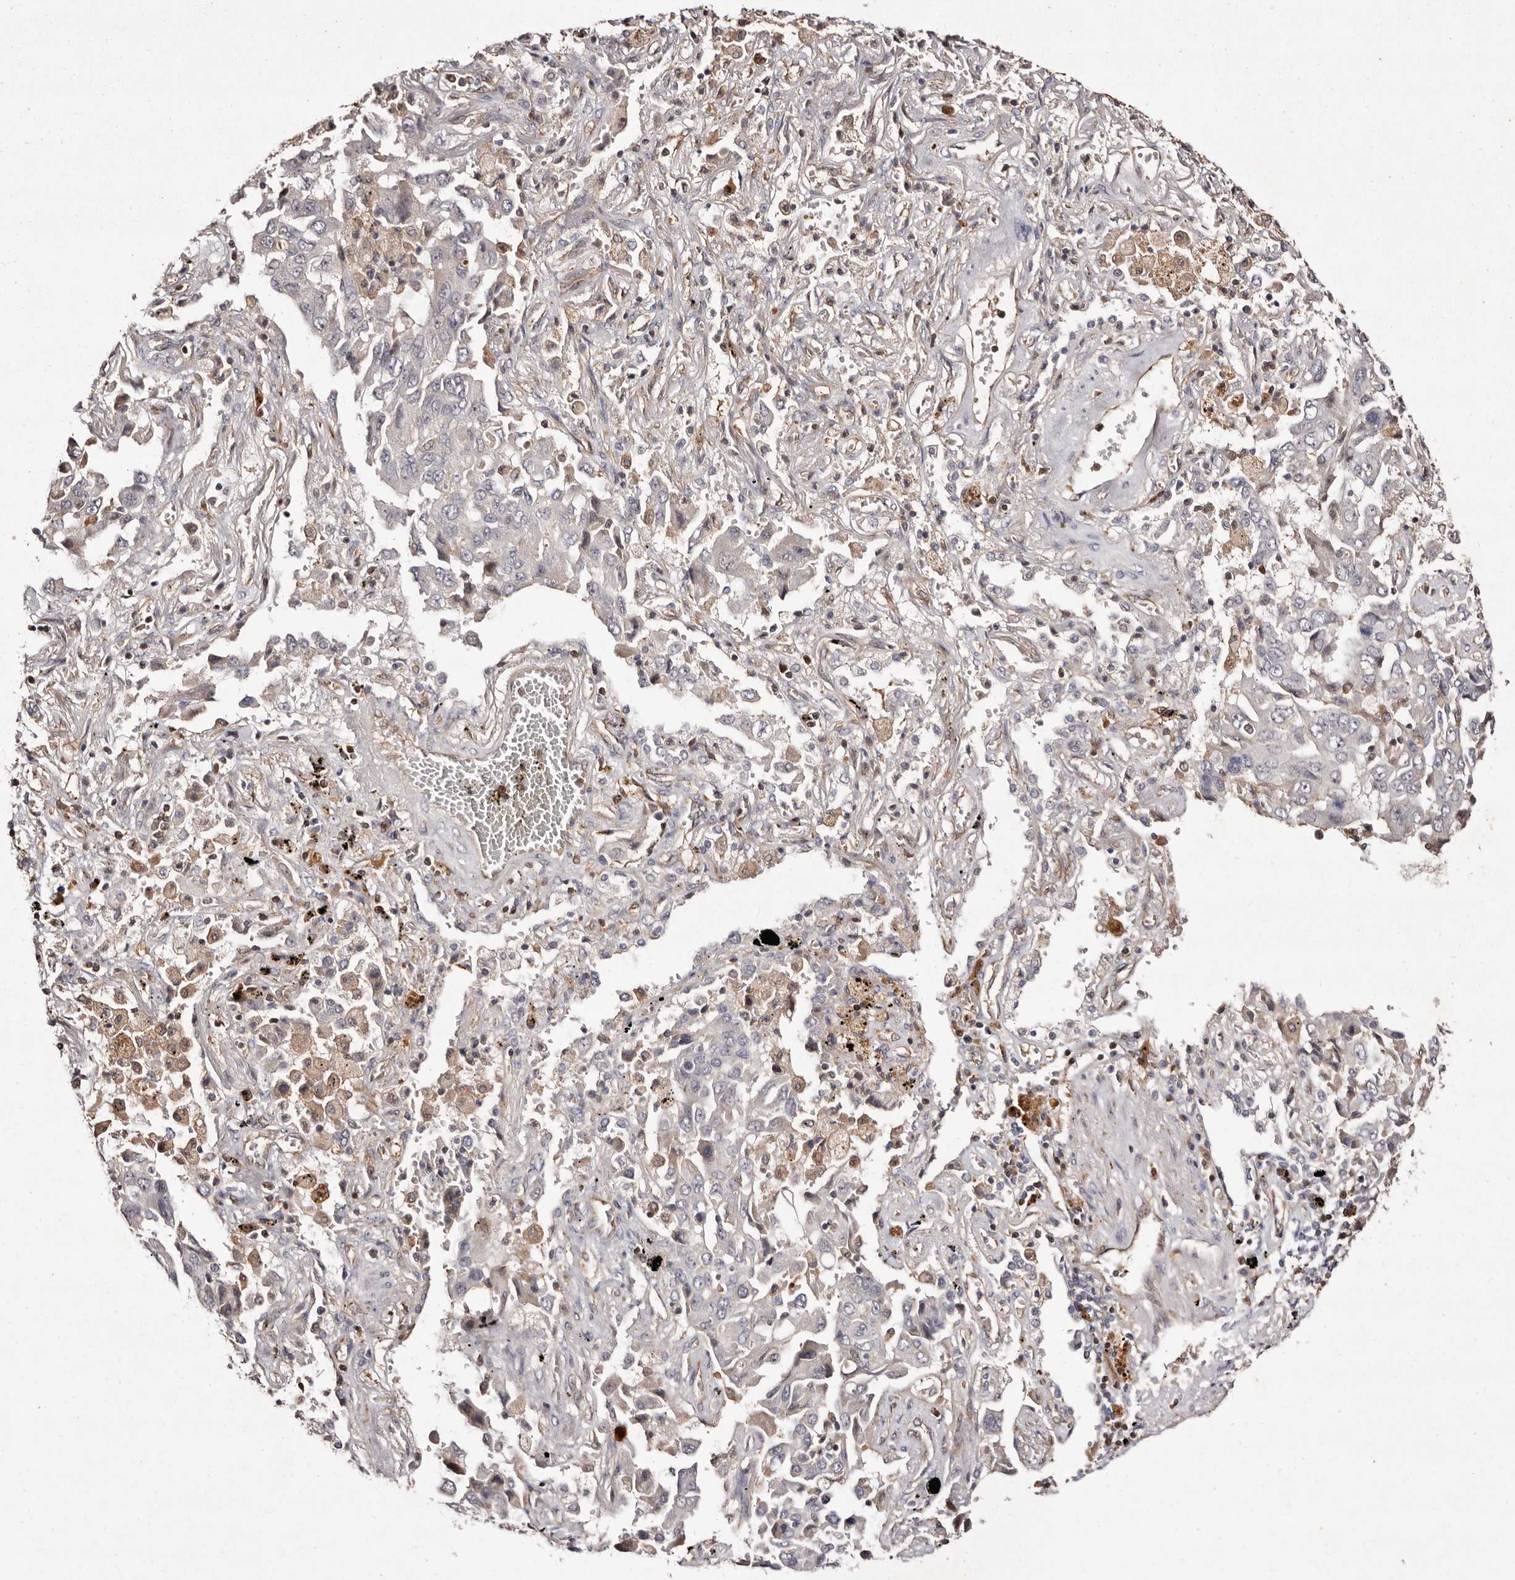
{"staining": {"intensity": "negative", "quantity": "none", "location": "none"}, "tissue": "lung cancer", "cell_type": "Tumor cells", "image_type": "cancer", "snomed": [{"axis": "morphology", "description": "Adenocarcinoma, NOS"}, {"axis": "topography", "description": "Lung"}], "caption": "Tumor cells are negative for protein expression in human lung cancer.", "gene": "GIMAP4", "patient": {"sex": "female", "age": 65}}